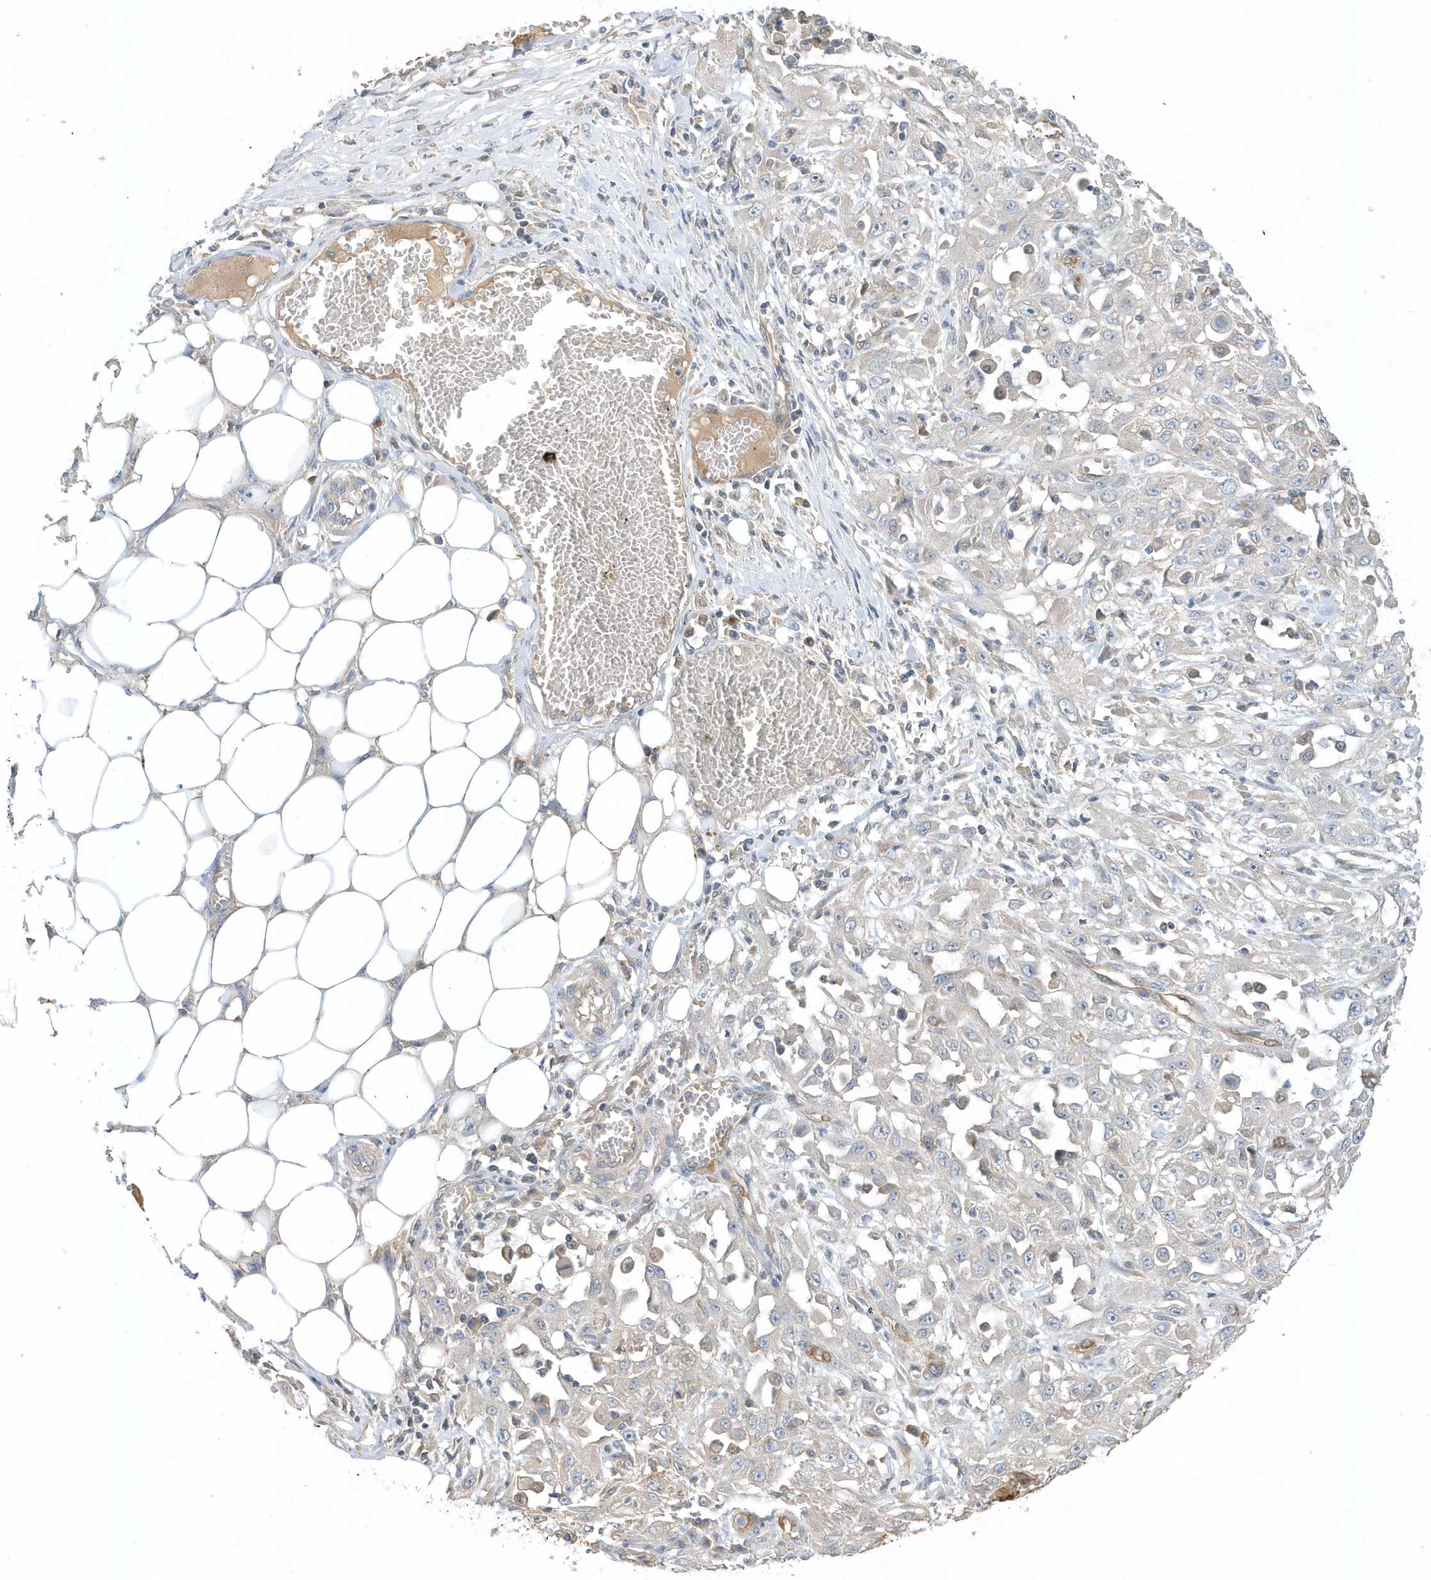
{"staining": {"intensity": "negative", "quantity": "none", "location": "none"}, "tissue": "skin cancer", "cell_type": "Tumor cells", "image_type": "cancer", "snomed": [{"axis": "morphology", "description": "Squamous cell carcinoma, NOS"}, {"axis": "morphology", "description": "Squamous cell carcinoma, metastatic, NOS"}, {"axis": "topography", "description": "Skin"}, {"axis": "topography", "description": "Lymph node"}], "caption": "Metastatic squamous cell carcinoma (skin) was stained to show a protein in brown. There is no significant staining in tumor cells. (DAB IHC visualized using brightfield microscopy, high magnification).", "gene": "USP53", "patient": {"sex": "male", "age": 75}}